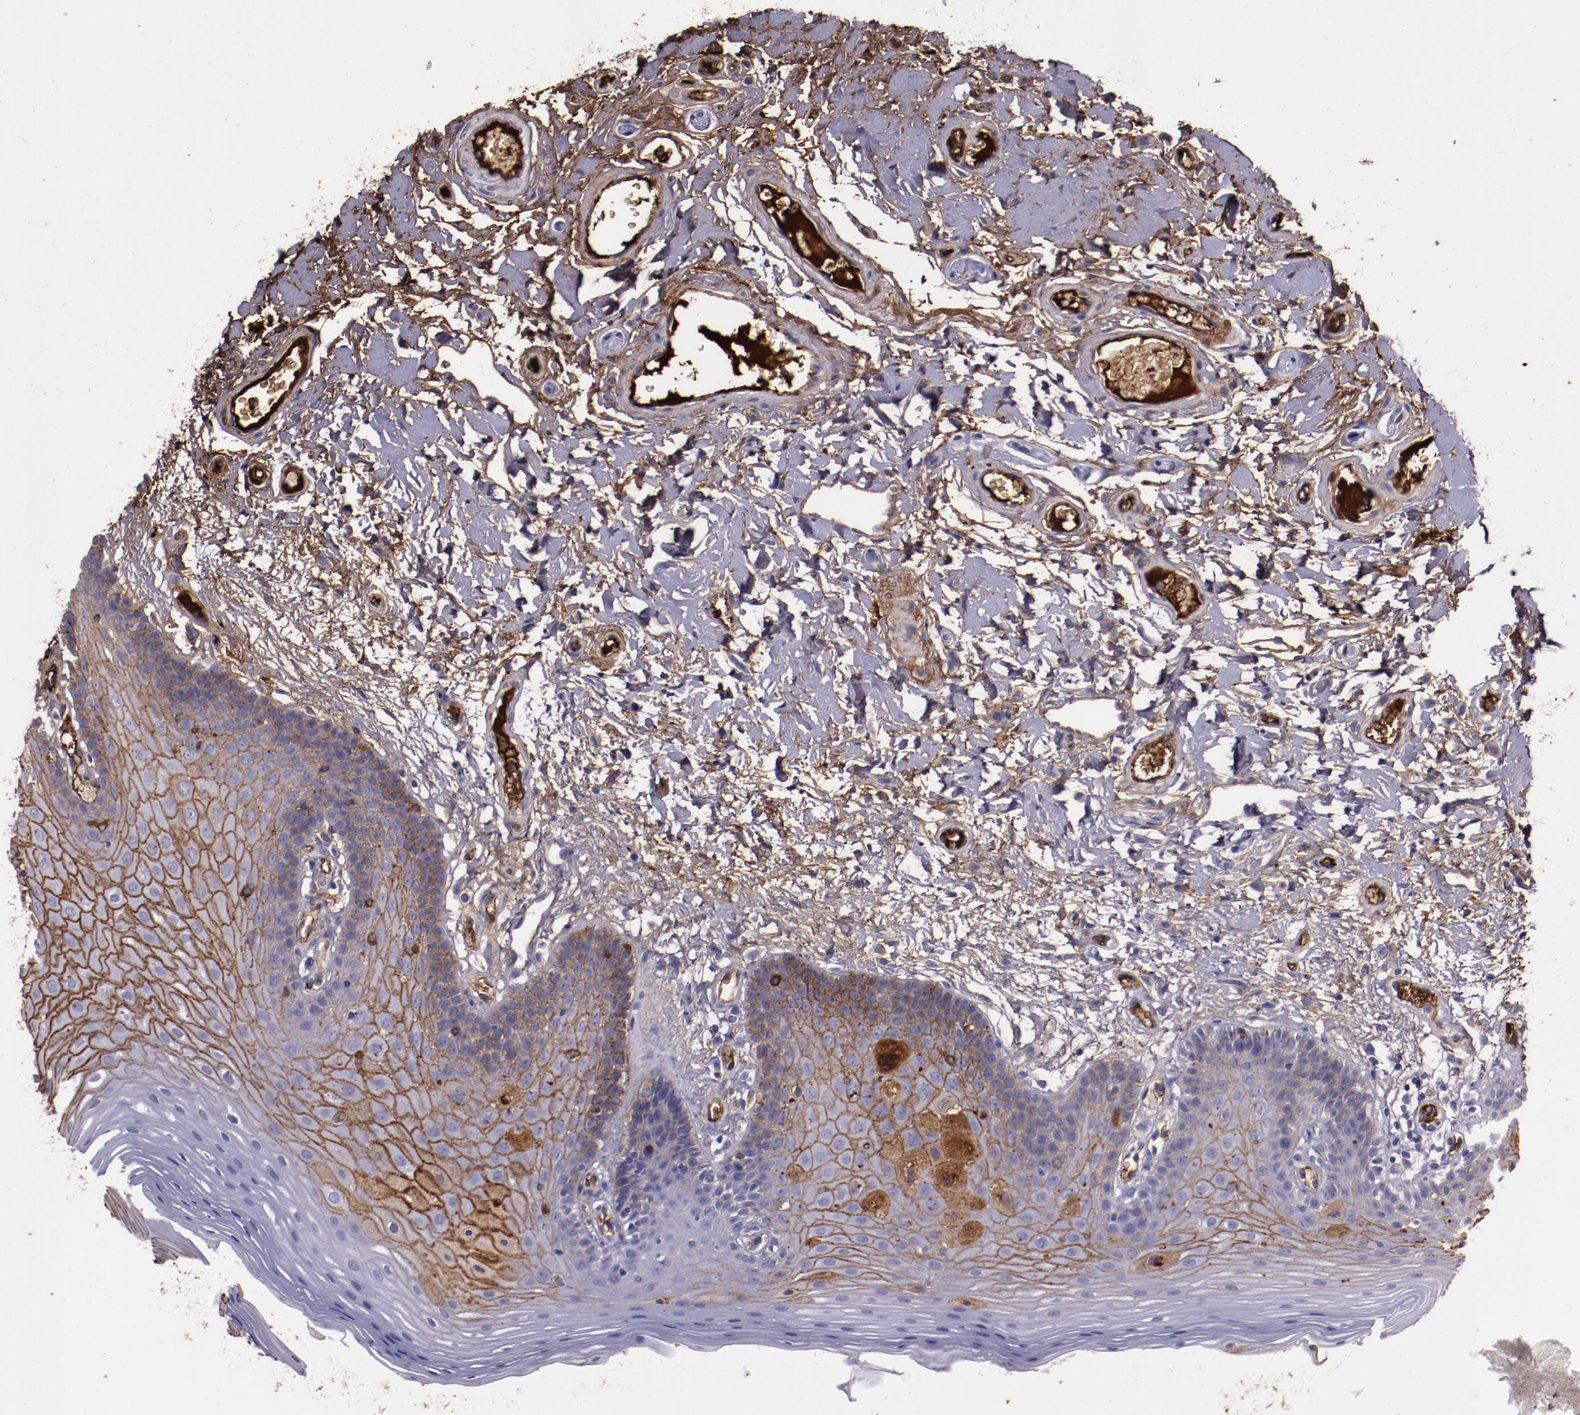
{"staining": {"intensity": "moderate", "quantity": "25%-75%", "location": "cytoplasmic/membranous"}, "tissue": "oral mucosa", "cell_type": "Squamous epithelial cells", "image_type": "normal", "snomed": [{"axis": "morphology", "description": "Normal tissue, NOS"}, {"axis": "morphology", "description": "Squamous cell carcinoma, NOS"}, {"axis": "topography", "description": "Skeletal muscle"}, {"axis": "topography", "description": "Oral tissue"}, {"axis": "topography", "description": "Head-Neck"}], "caption": "DAB (3,3'-diaminobenzidine) immunohistochemical staining of normal human oral mucosa reveals moderate cytoplasmic/membranous protein staining in approximately 25%-75% of squamous epithelial cells.", "gene": "A2M", "patient": {"sex": "male", "age": 71}}